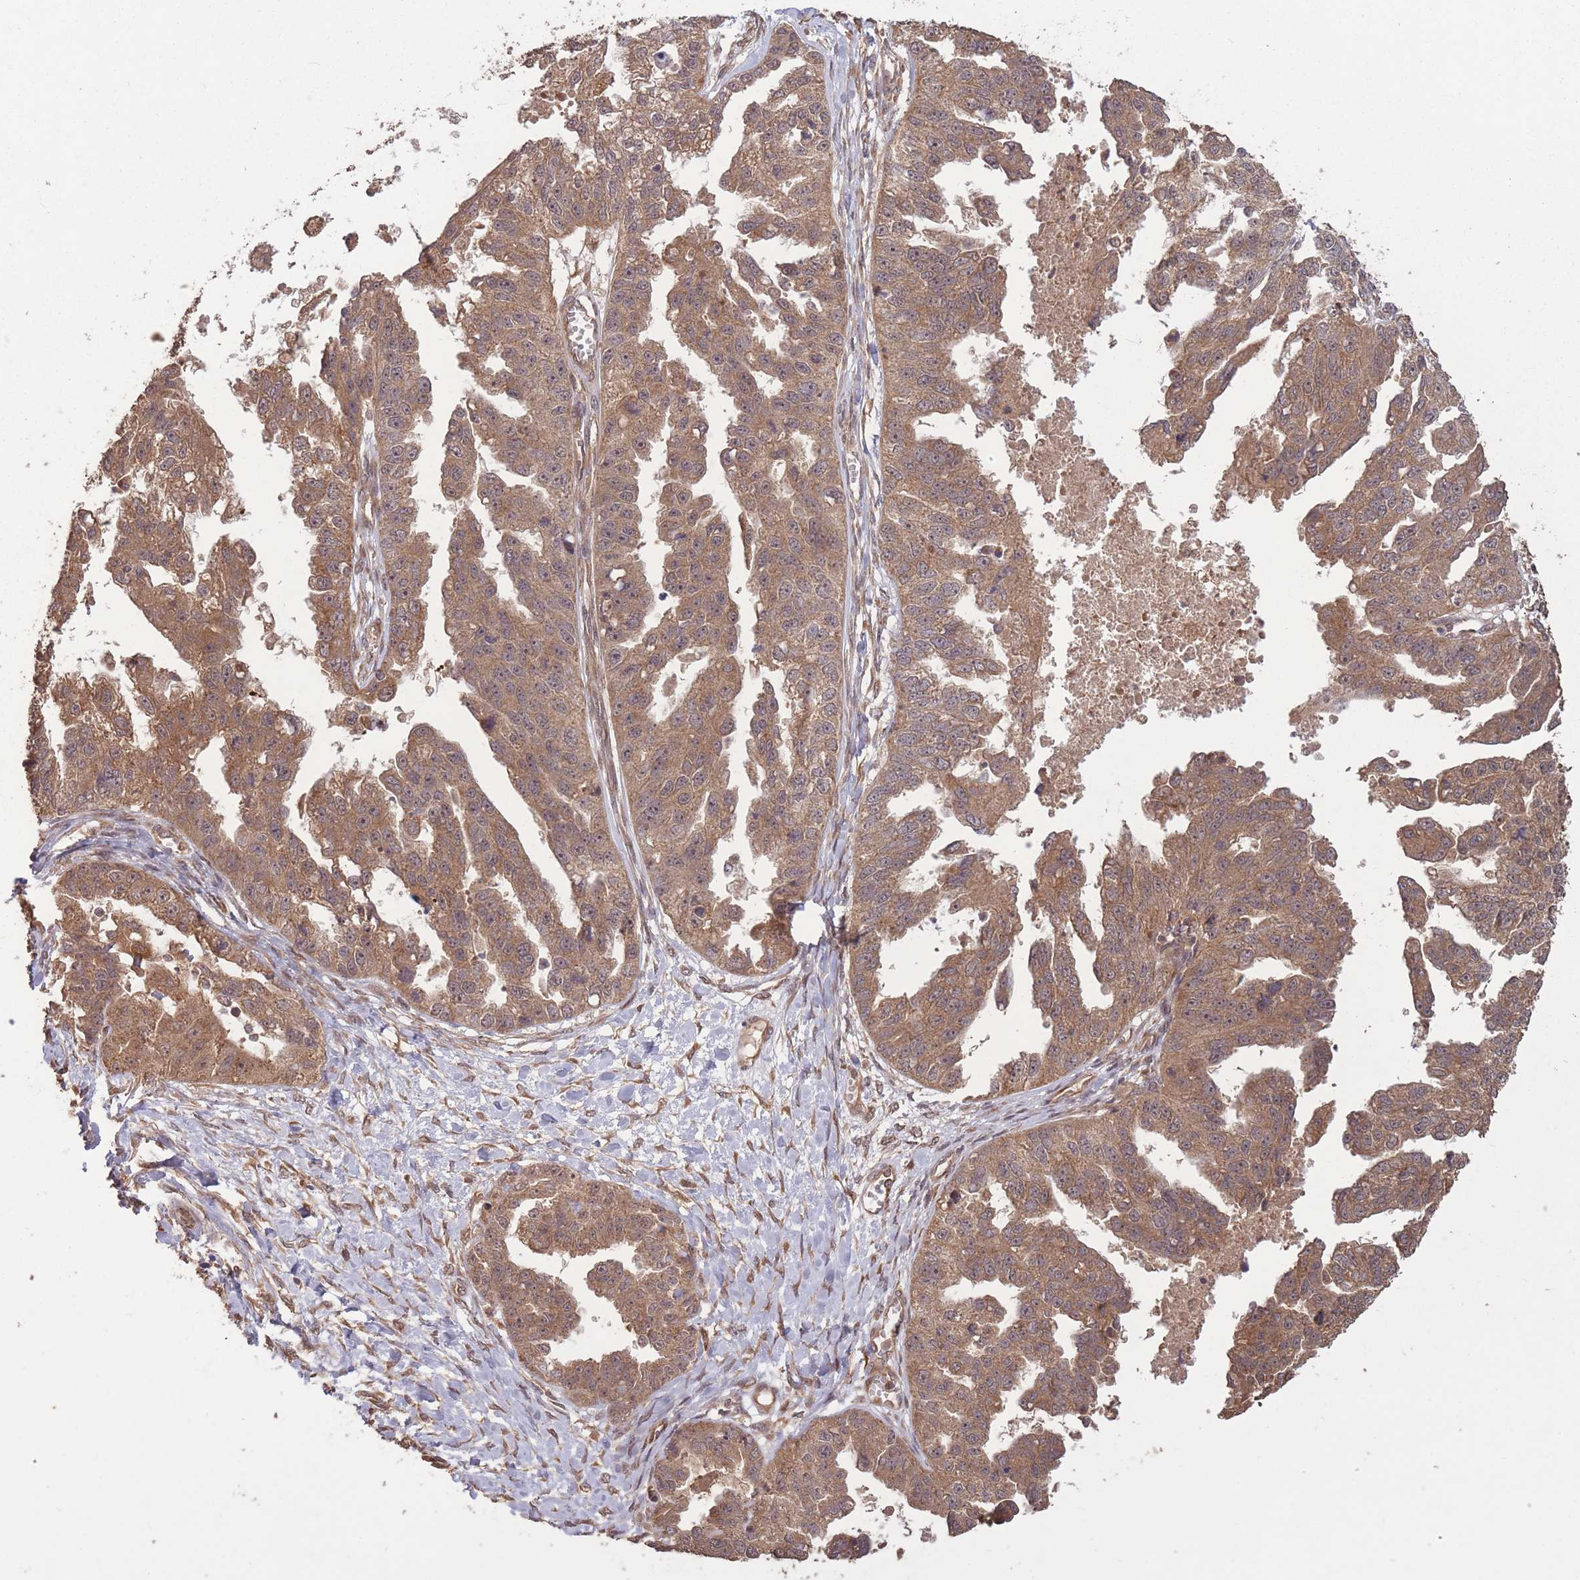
{"staining": {"intensity": "moderate", "quantity": ">75%", "location": "cytoplasmic/membranous"}, "tissue": "ovarian cancer", "cell_type": "Tumor cells", "image_type": "cancer", "snomed": [{"axis": "morphology", "description": "Cystadenocarcinoma, serous, NOS"}, {"axis": "topography", "description": "Ovary"}], "caption": "IHC of ovarian serous cystadenocarcinoma reveals medium levels of moderate cytoplasmic/membranous positivity in approximately >75% of tumor cells.", "gene": "ERBB3", "patient": {"sex": "female", "age": 58}}